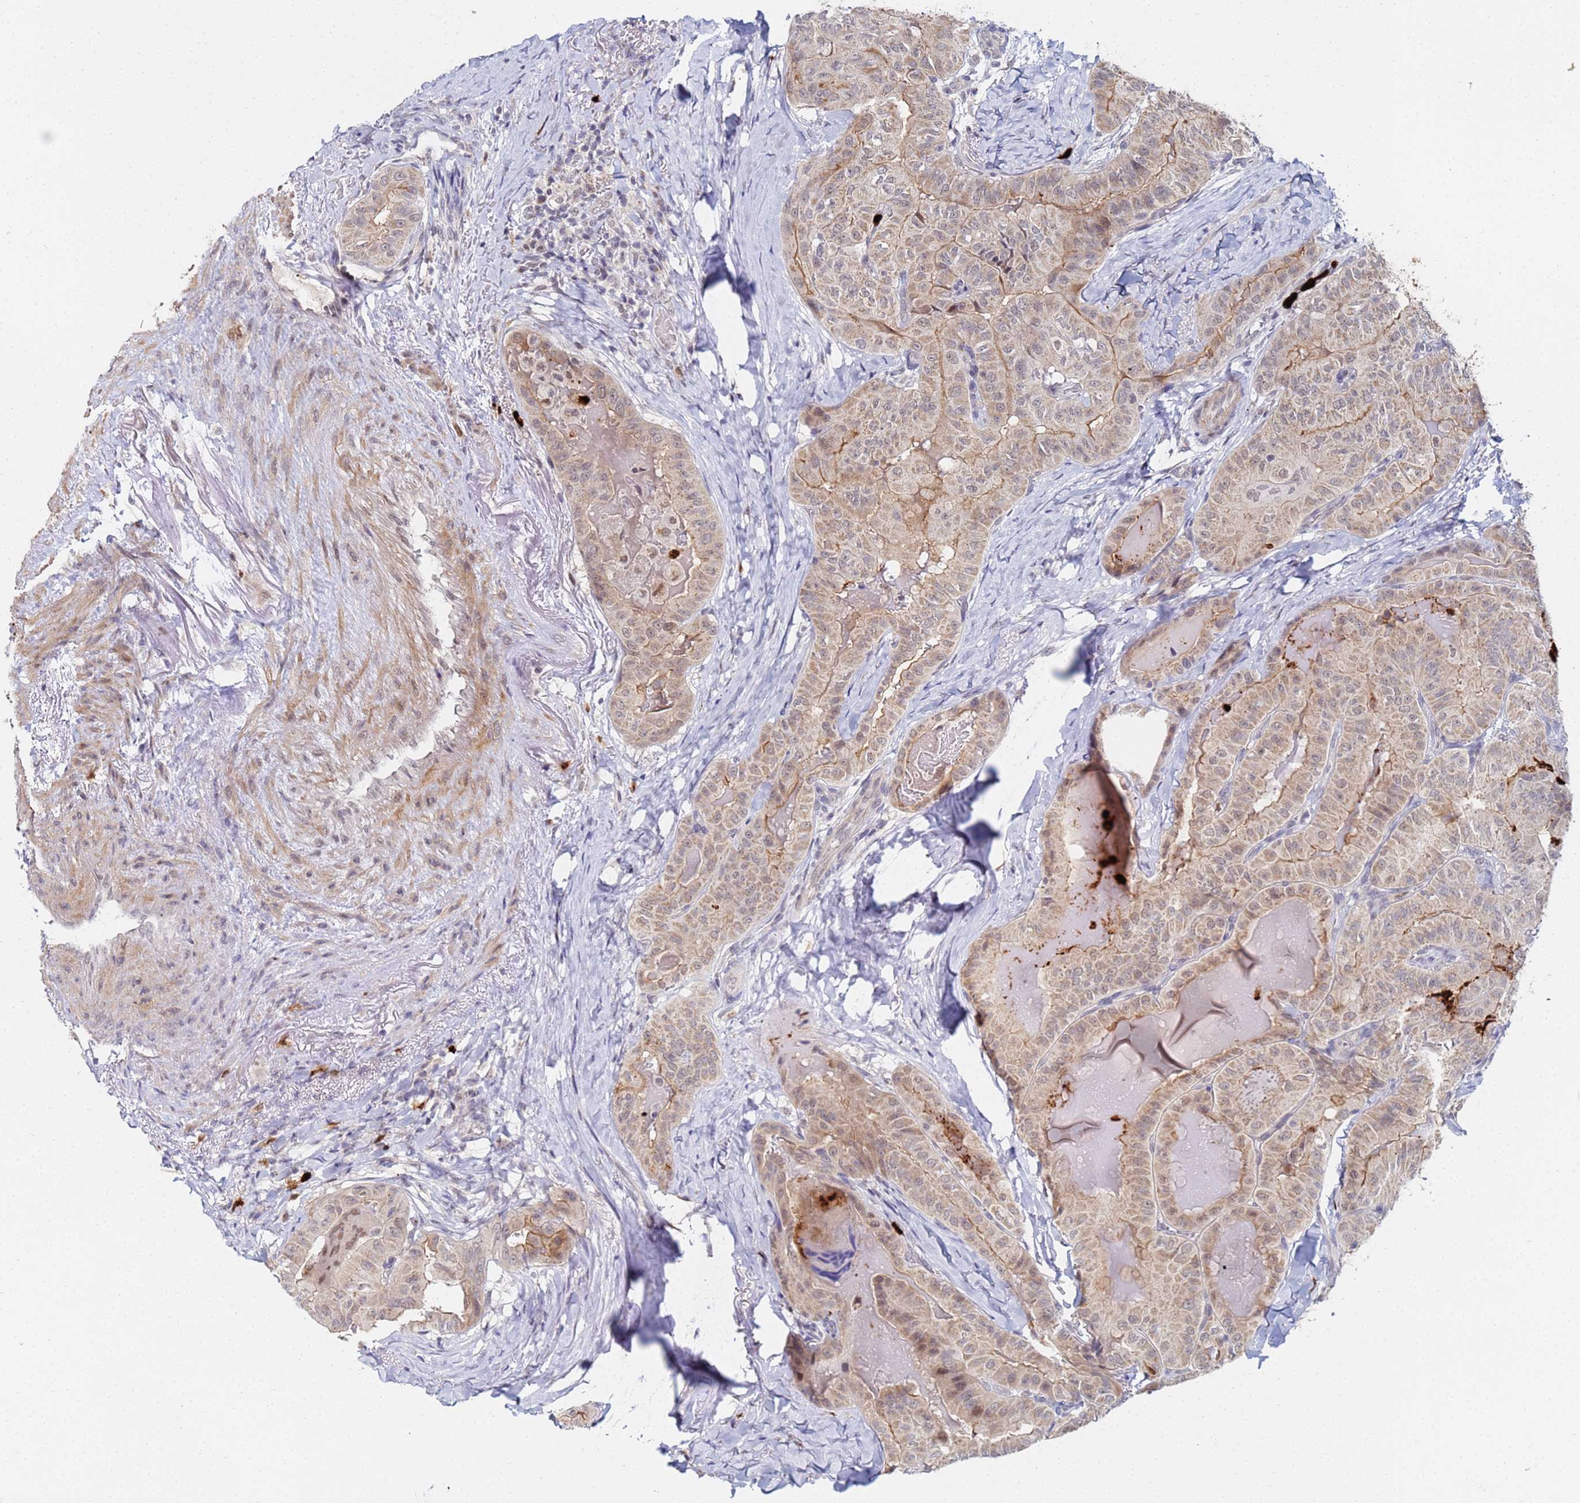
{"staining": {"intensity": "moderate", "quantity": ">75%", "location": "cytoplasmic/membranous"}, "tissue": "thyroid cancer", "cell_type": "Tumor cells", "image_type": "cancer", "snomed": [{"axis": "morphology", "description": "Papillary adenocarcinoma, NOS"}, {"axis": "topography", "description": "Thyroid gland"}], "caption": "The micrograph demonstrates a brown stain indicating the presence of a protein in the cytoplasmic/membranous of tumor cells in thyroid cancer (papillary adenocarcinoma). Nuclei are stained in blue.", "gene": "MTCL1", "patient": {"sex": "female", "age": 68}}